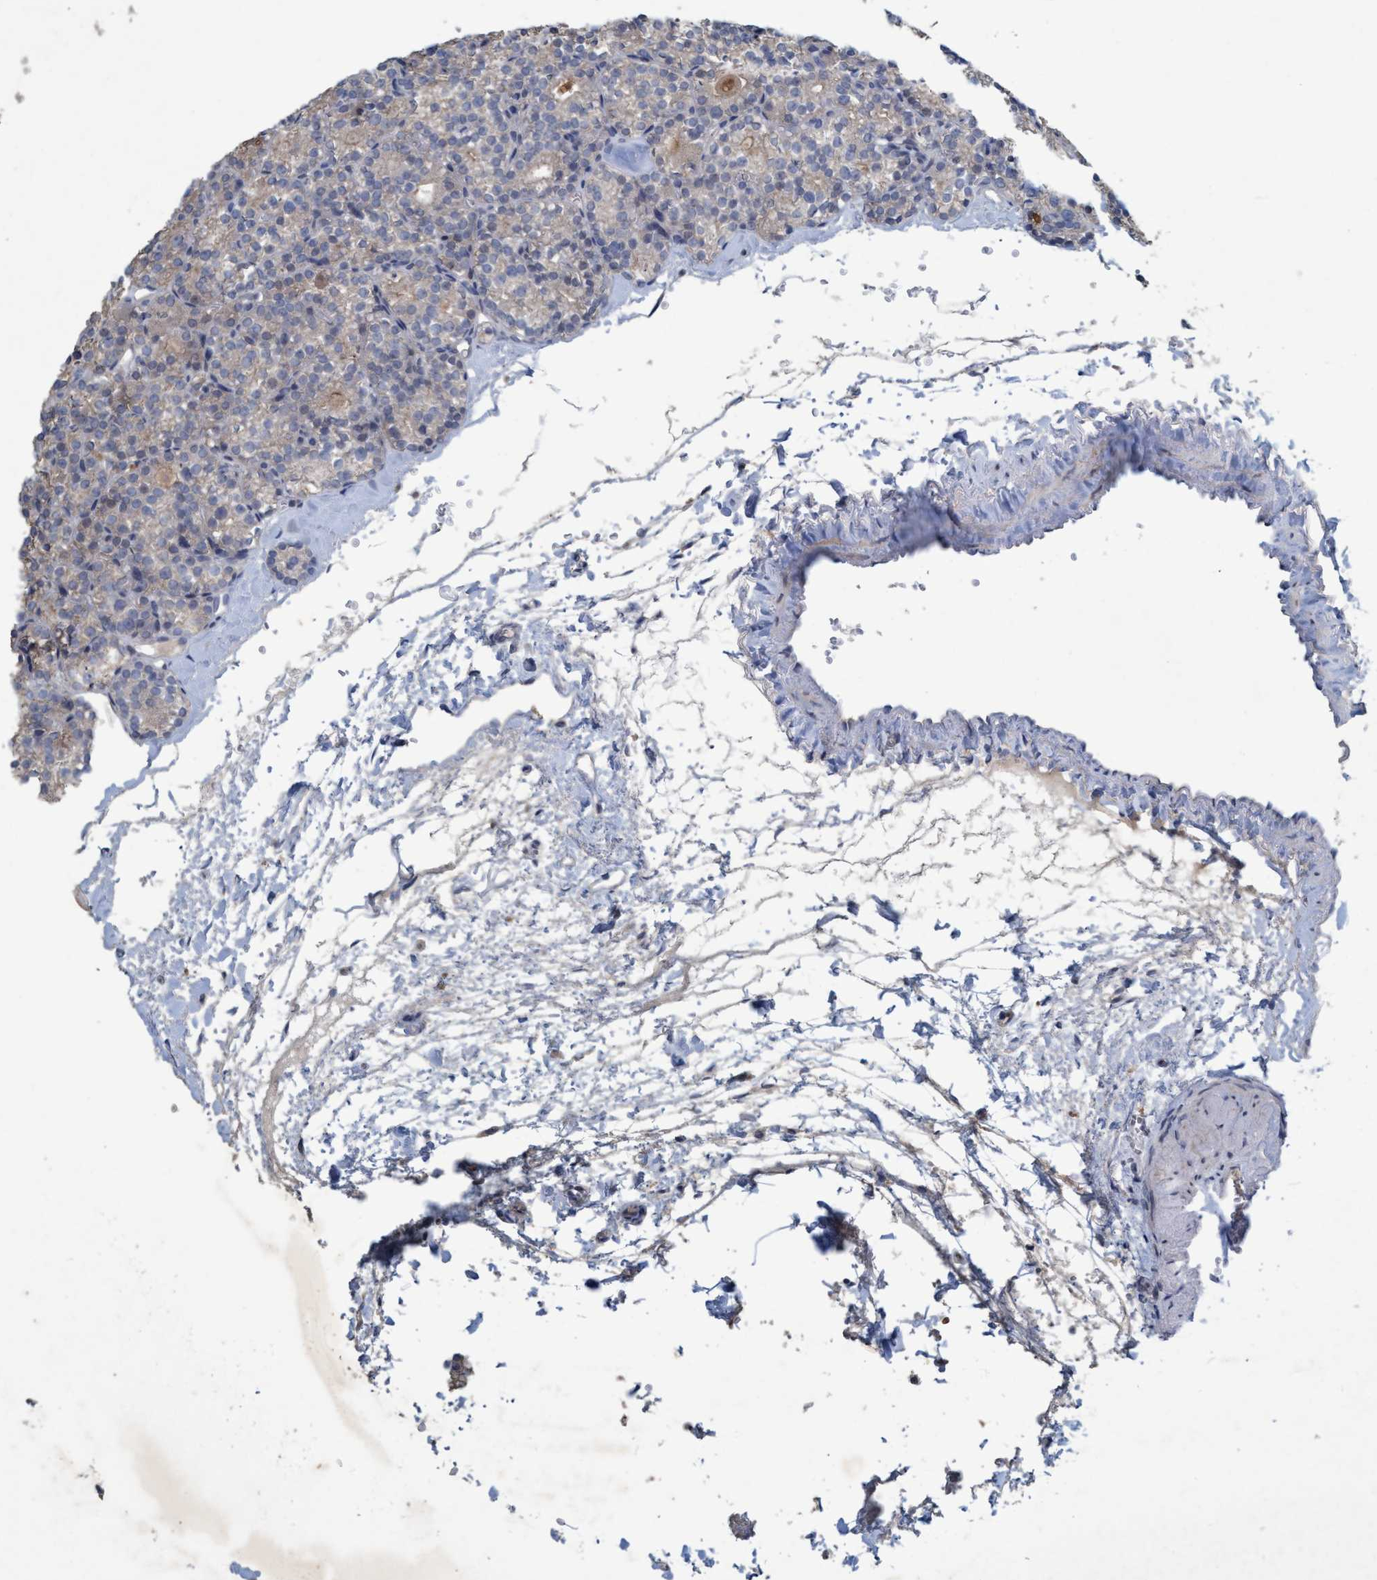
{"staining": {"intensity": "negative", "quantity": "none", "location": "none"}, "tissue": "parathyroid gland", "cell_type": "Glandular cells", "image_type": "normal", "snomed": [{"axis": "morphology", "description": "Normal tissue, NOS"}, {"axis": "topography", "description": "Parathyroid gland"}], "caption": "A high-resolution histopathology image shows immunohistochemistry (IHC) staining of normal parathyroid gland, which reveals no significant positivity in glandular cells.", "gene": "RNF208", "patient": {"sex": "female", "age": 64}}